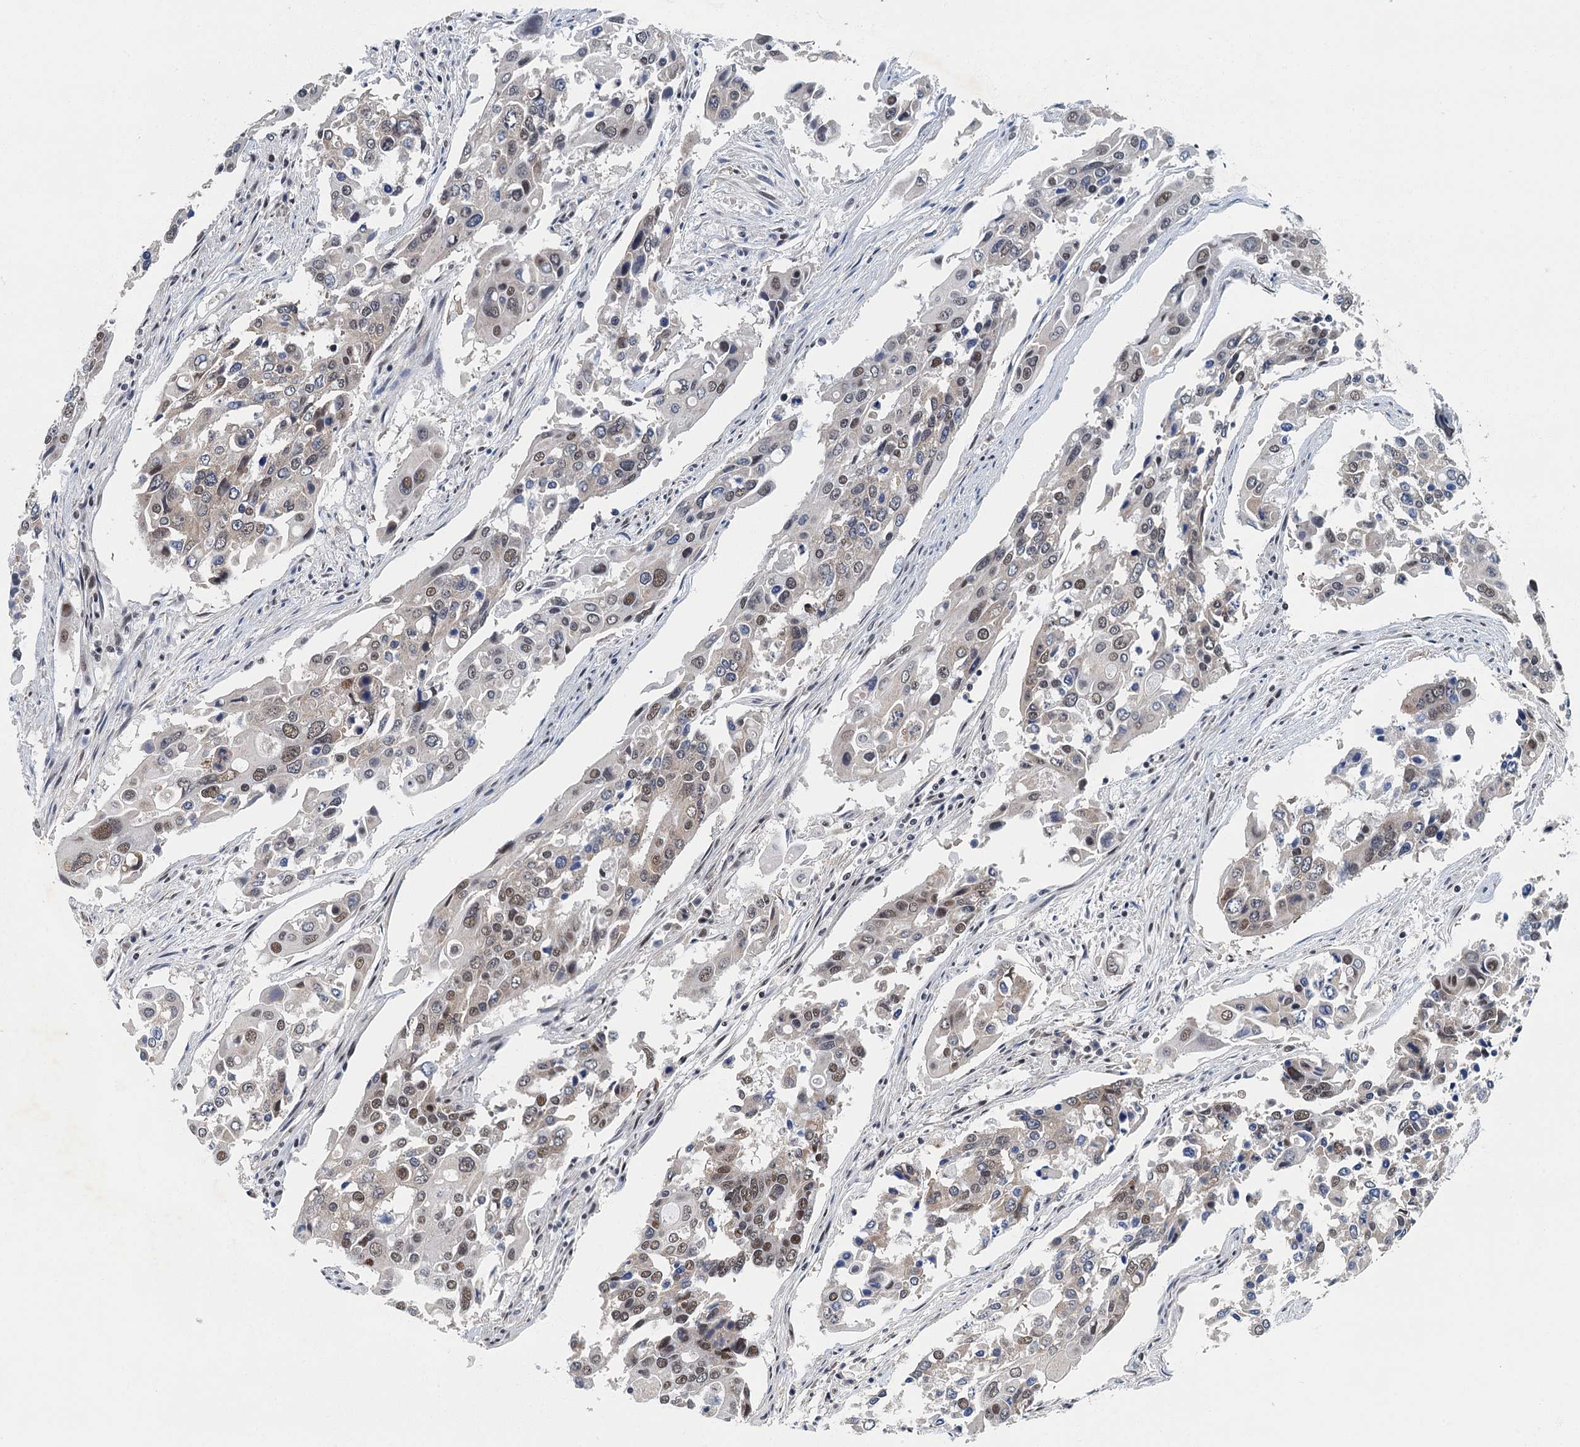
{"staining": {"intensity": "weak", "quantity": "25%-75%", "location": "nuclear"}, "tissue": "colorectal cancer", "cell_type": "Tumor cells", "image_type": "cancer", "snomed": [{"axis": "morphology", "description": "Adenocarcinoma, NOS"}, {"axis": "topography", "description": "Colon"}], "caption": "Immunohistochemical staining of human colorectal cancer displays low levels of weak nuclear expression in approximately 25%-75% of tumor cells.", "gene": "GADL1", "patient": {"sex": "male", "age": 77}}